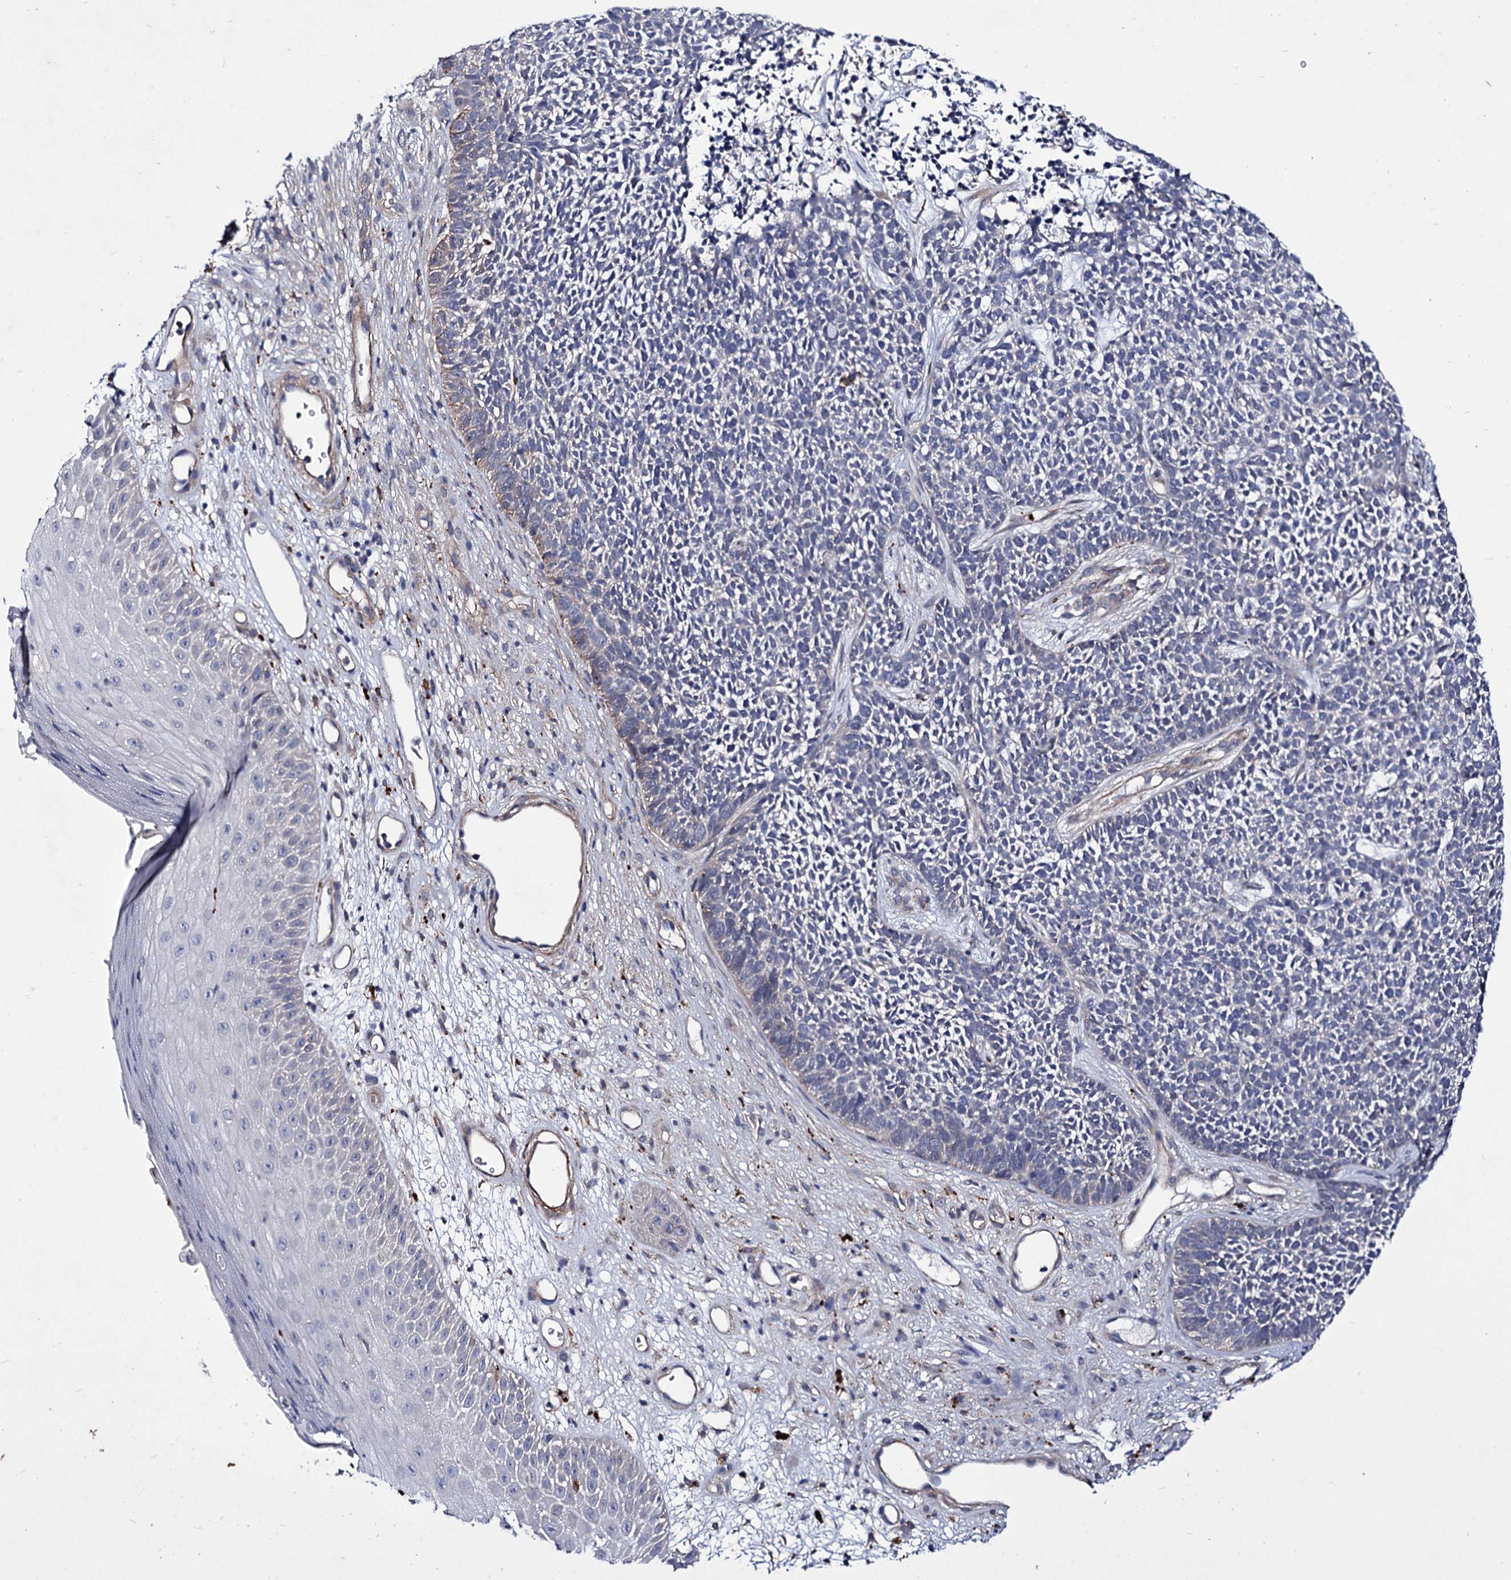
{"staining": {"intensity": "negative", "quantity": "none", "location": "none"}, "tissue": "skin cancer", "cell_type": "Tumor cells", "image_type": "cancer", "snomed": [{"axis": "morphology", "description": "Basal cell carcinoma"}, {"axis": "topography", "description": "Skin"}], "caption": "This photomicrograph is of skin cancer stained with immunohistochemistry (IHC) to label a protein in brown with the nuclei are counter-stained blue. There is no positivity in tumor cells. (DAB immunohistochemistry (IHC) with hematoxylin counter stain).", "gene": "AXL", "patient": {"sex": "female", "age": 84}}